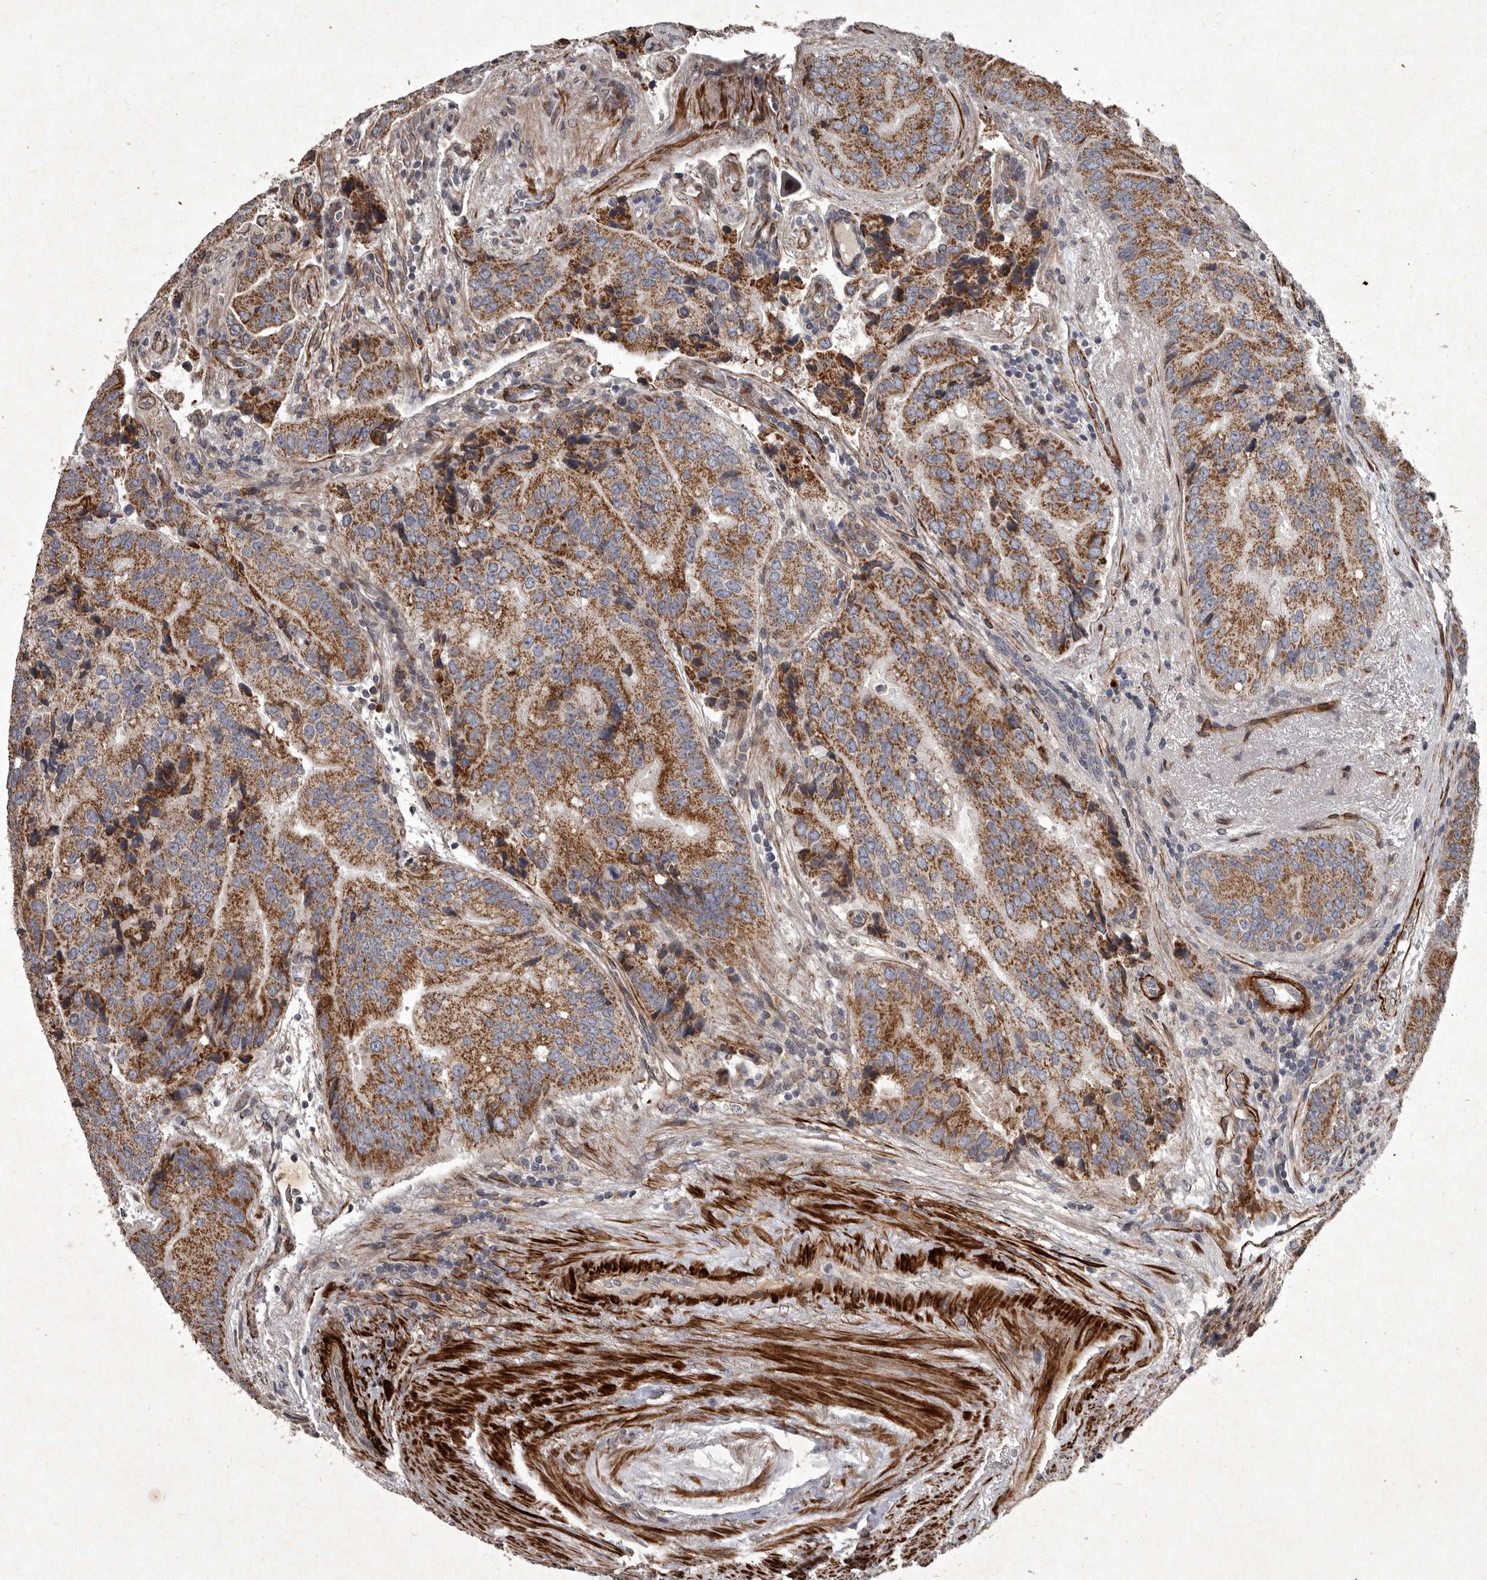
{"staining": {"intensity": "moderate", "quantity": ">75%", "location": "cytoplasmic/membranous"}, "tissue": "prostate cancer", "cell_type": "Tumor cells", "image_type": "cancer", "snomed": [{"axis": "morphology", "description": "Adenocarcinoma, High grade"}, {"axis": "topography", "description": "Prostate"}], "caption": "A high-resolution image shows immunohistochemistry (IHC) staining of prostate cancer, which shows moderate cytoplasmic/membranous positivity in approximately >75% of tumor cells.", "gene": "MRPS15", "patient": {"sex": "male", "age": 70}}